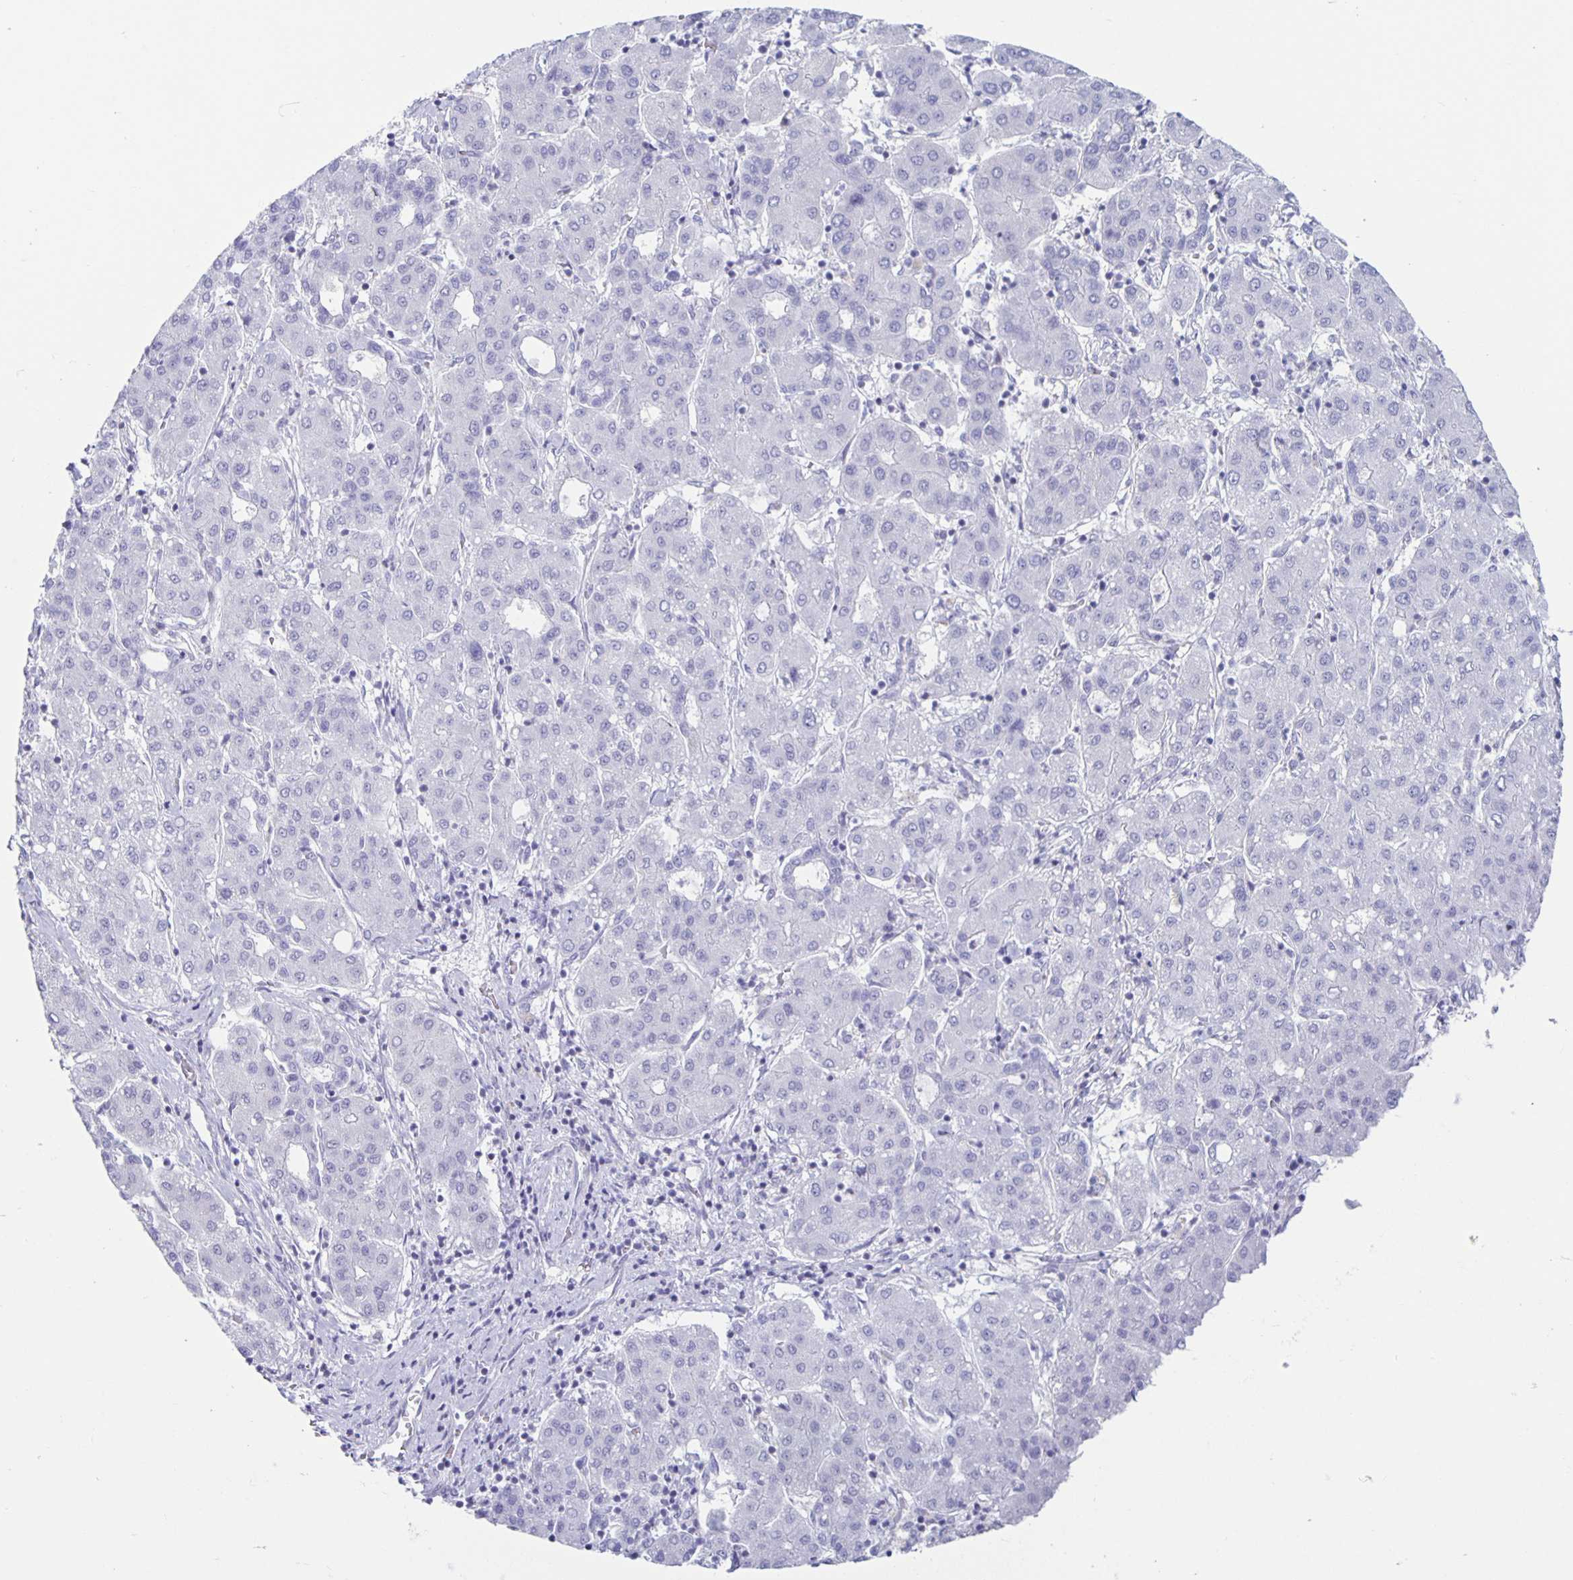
{"staining": {"intensity": "negative", "quantity": "none", "location": "none"}, "tissue": "liver cancer", "cell_type": "Tumor cells", "image_type": "cancer", "snomed": [{"axis": "morphology", "description": "Carcinoma, Hepatocellular, NOS"}, {"axis": "topography", "description": "Liver"}], "caption": "Liver cancer was stained to show a protein in brown. There is no significant expression in tumor cells.", "gene": "CT45A5", "patient": {"sex": "male", "age": 65}}